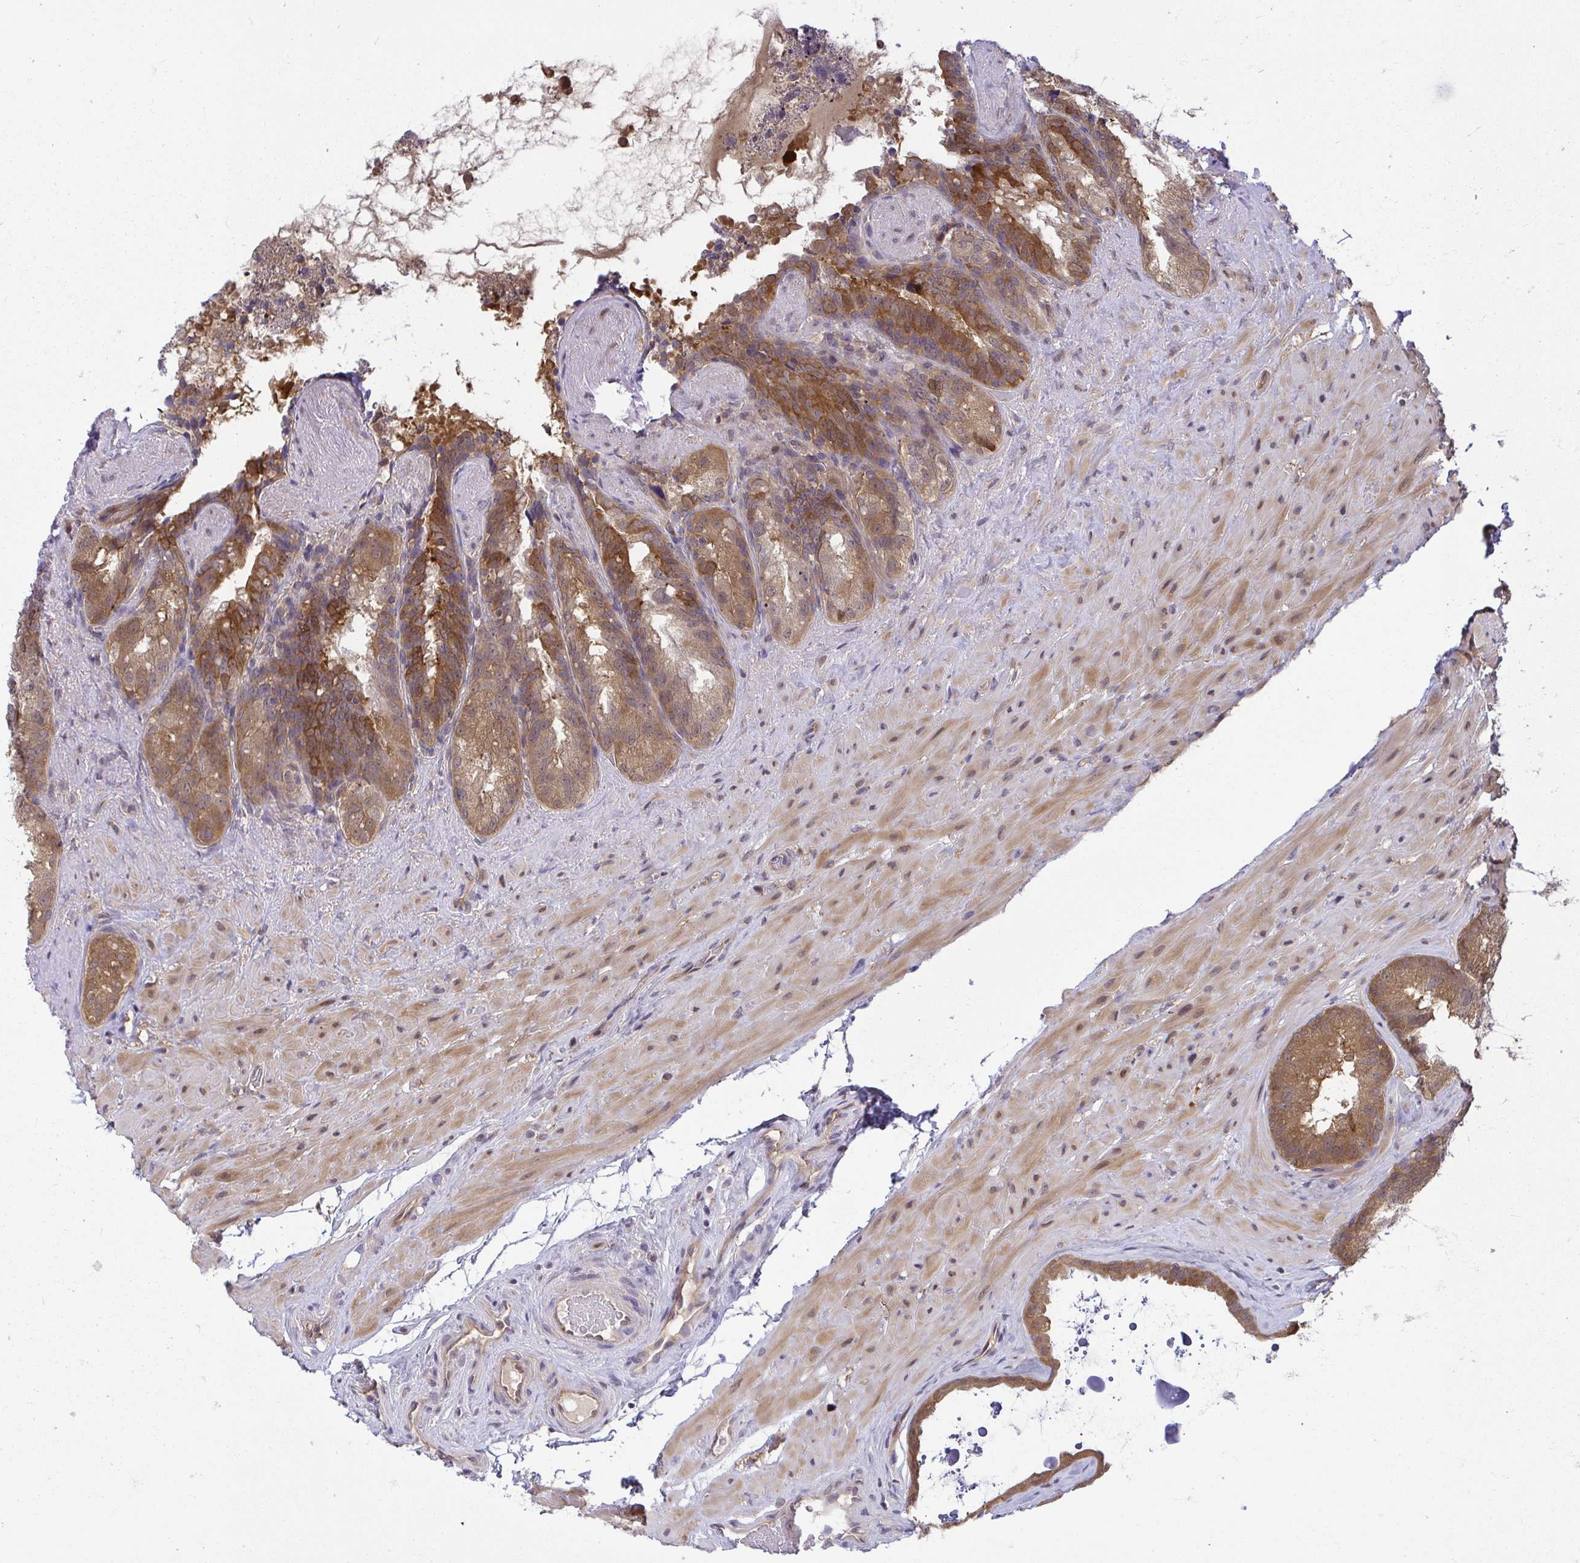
{"staining": {"intensity": "moderate", "quantity": ">75%", "location": "cytoplasmic/membranous"}, "tissue": "seminal vesicle", "cell_type": "Glandular cells", "image_type": "normal", "snomed": [{"axis": "morphology", "description": "Normal tissue, NOS"}, {"axis": "topography", "description": "Seminal veicle"}], "caption": "Protein analysis of unremarkable seminal vesicle reveals moderate cytoplasmic/membranous expression in approximately >75% of glandular cells. The protein is shown in brown color, while the nuclei are stained blue.", "gene": "HDHD2", "patient": {"sex": "male", "age": 60}}